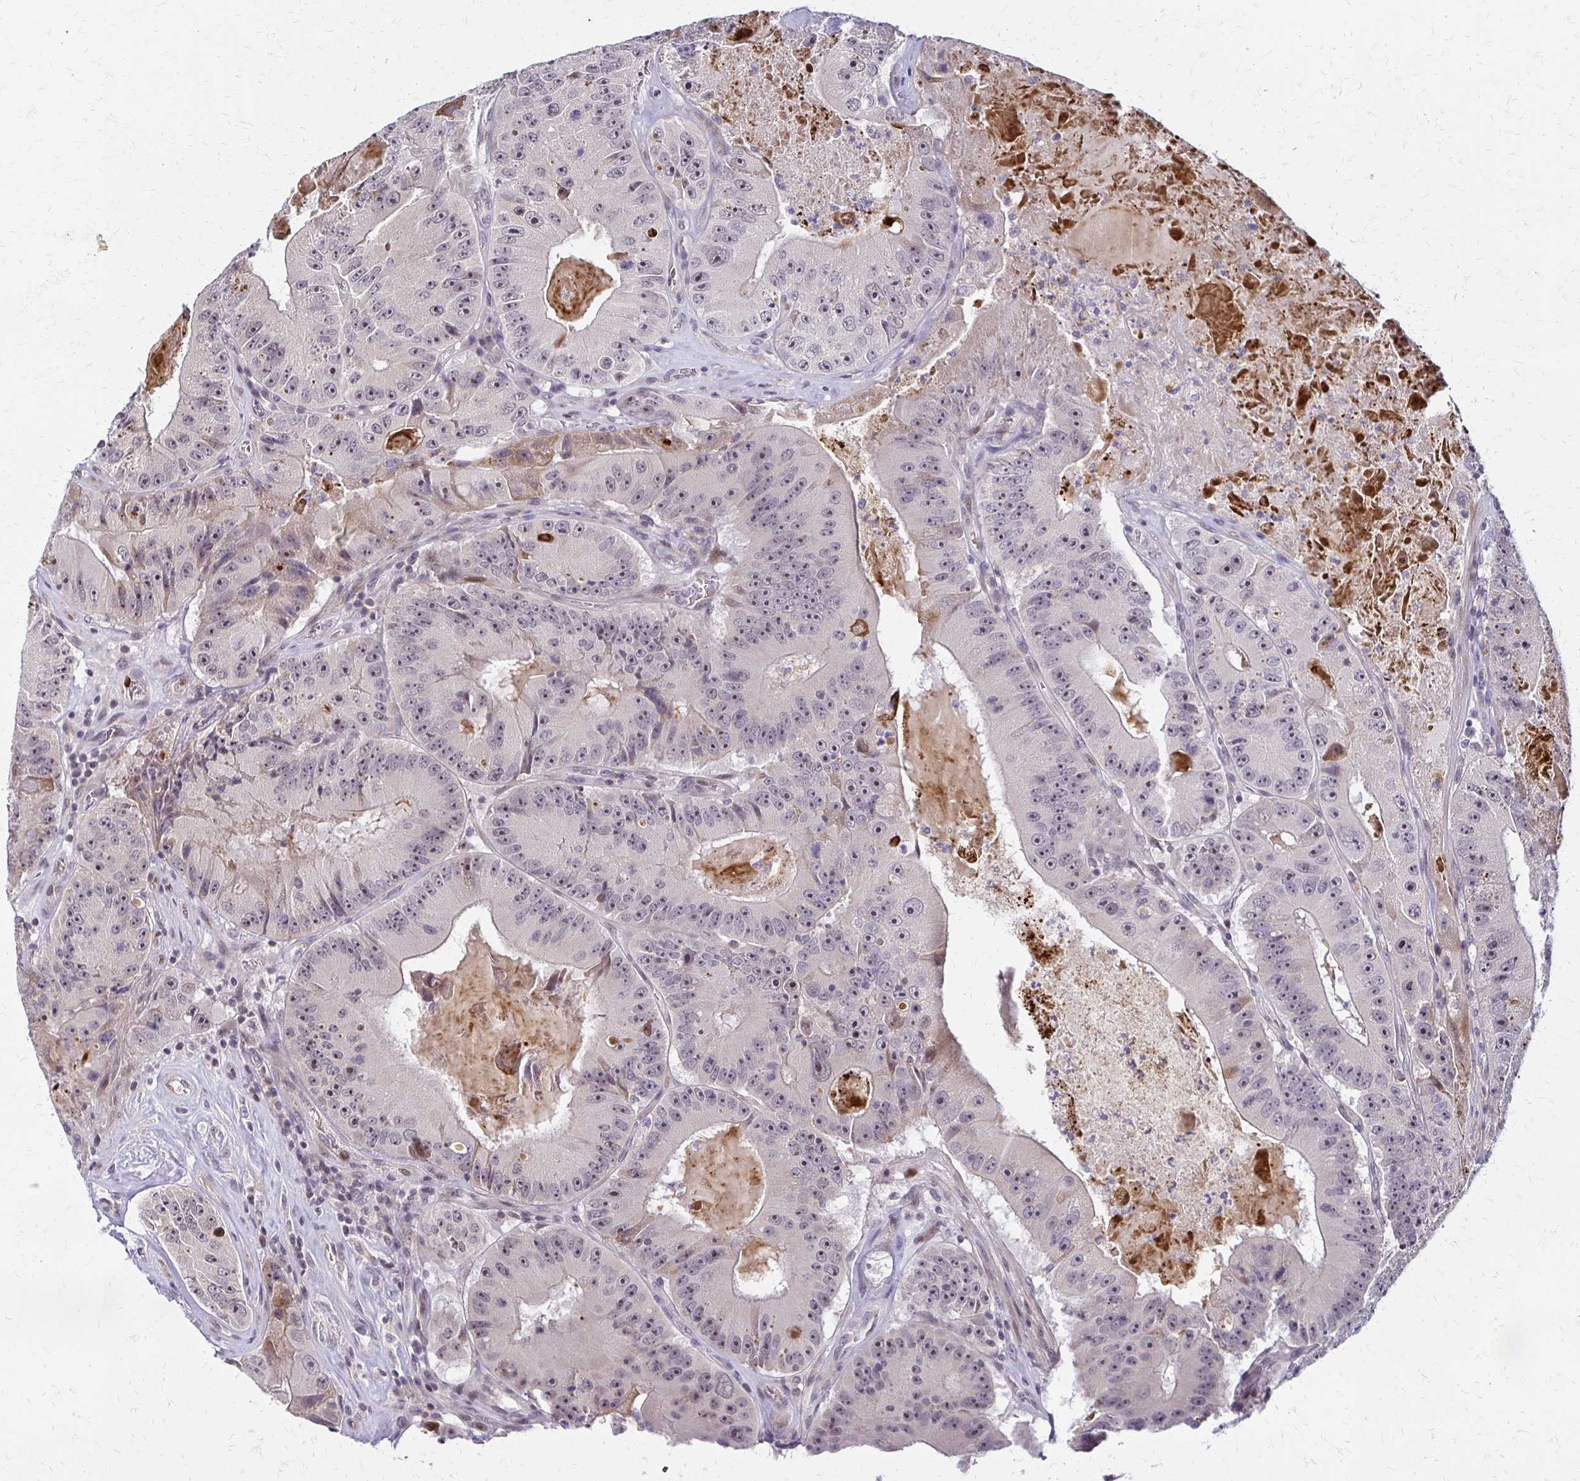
{"staining": {"intensity": "moderate", "quantity": "25%-75%", "location": "nuclear"}, "tissue": "colorectal cancer", "cell_type": "Tumor cells", "image_type": "cancer", "snomed": [{"axis": "morphology", "description": "Adenocarcinoma, NOS"}, {"axis": "topography", "description": "Colon"}], "caption": "A brown stain shows moderate nuclear staining of a protein in human colorectal adenocarcinoma tumor cells.", "gene": "TRIR", "patient": {"sex": "female", "age": 86}}